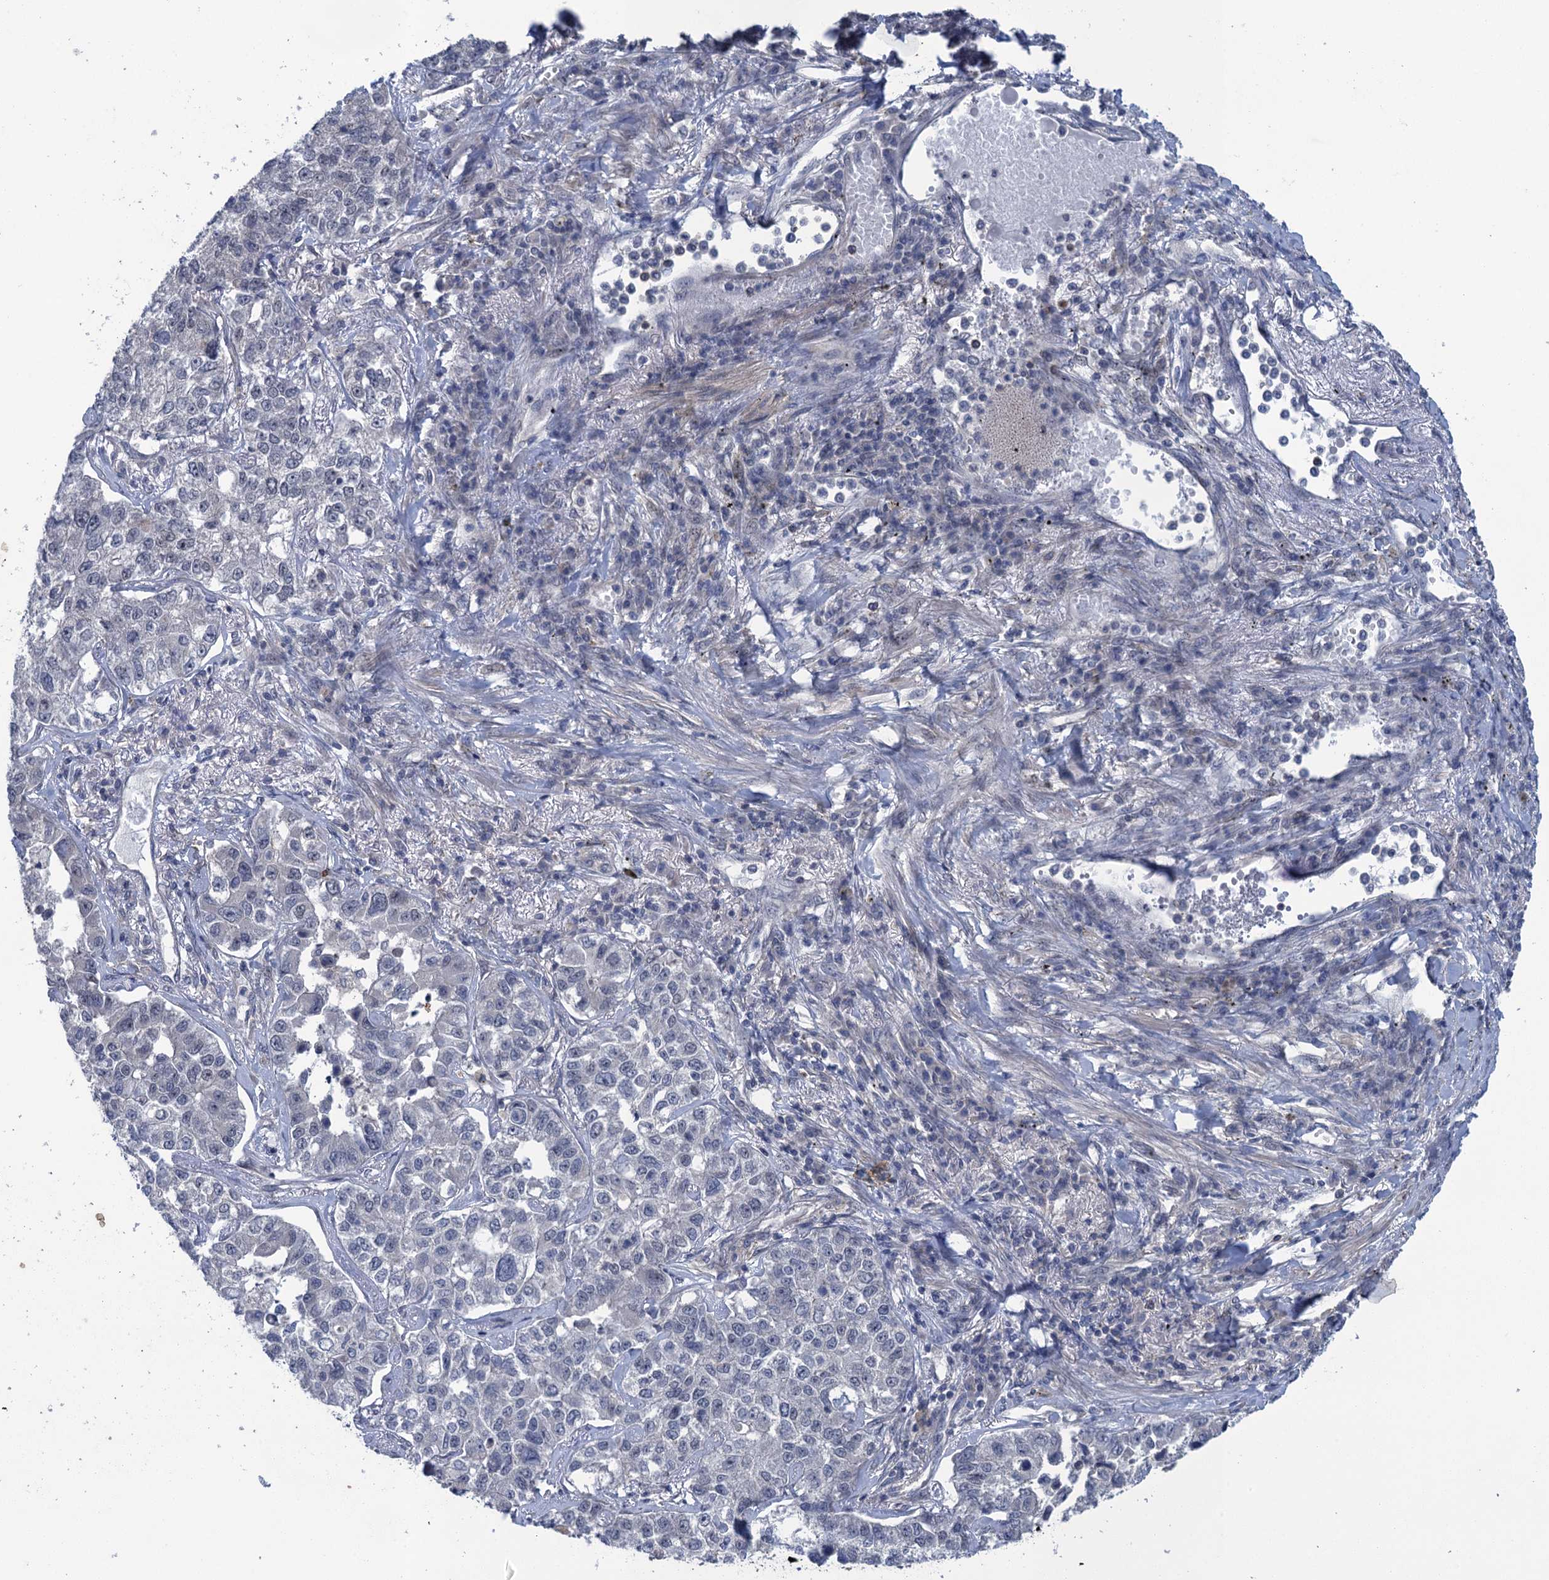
{"staining": {"intensity": "negative", "quantity": "none", "location": "none"}, "tissue": "lung cancer", "cell_type": "Tumor cells", "image_type": "cancer", "snomed": [{"axis": "morphology", "description": "Adenocarcinoma, NOS"}, {"axis": "topography", "description": "Lung"}], "caption": "Lung cancer (adenocarcinoma) was stained to show a protein in brown. There is no significant positivity in tumor cells.", "gene": "MRFAP1", "patient": {"sex": "male", "age": 49}}